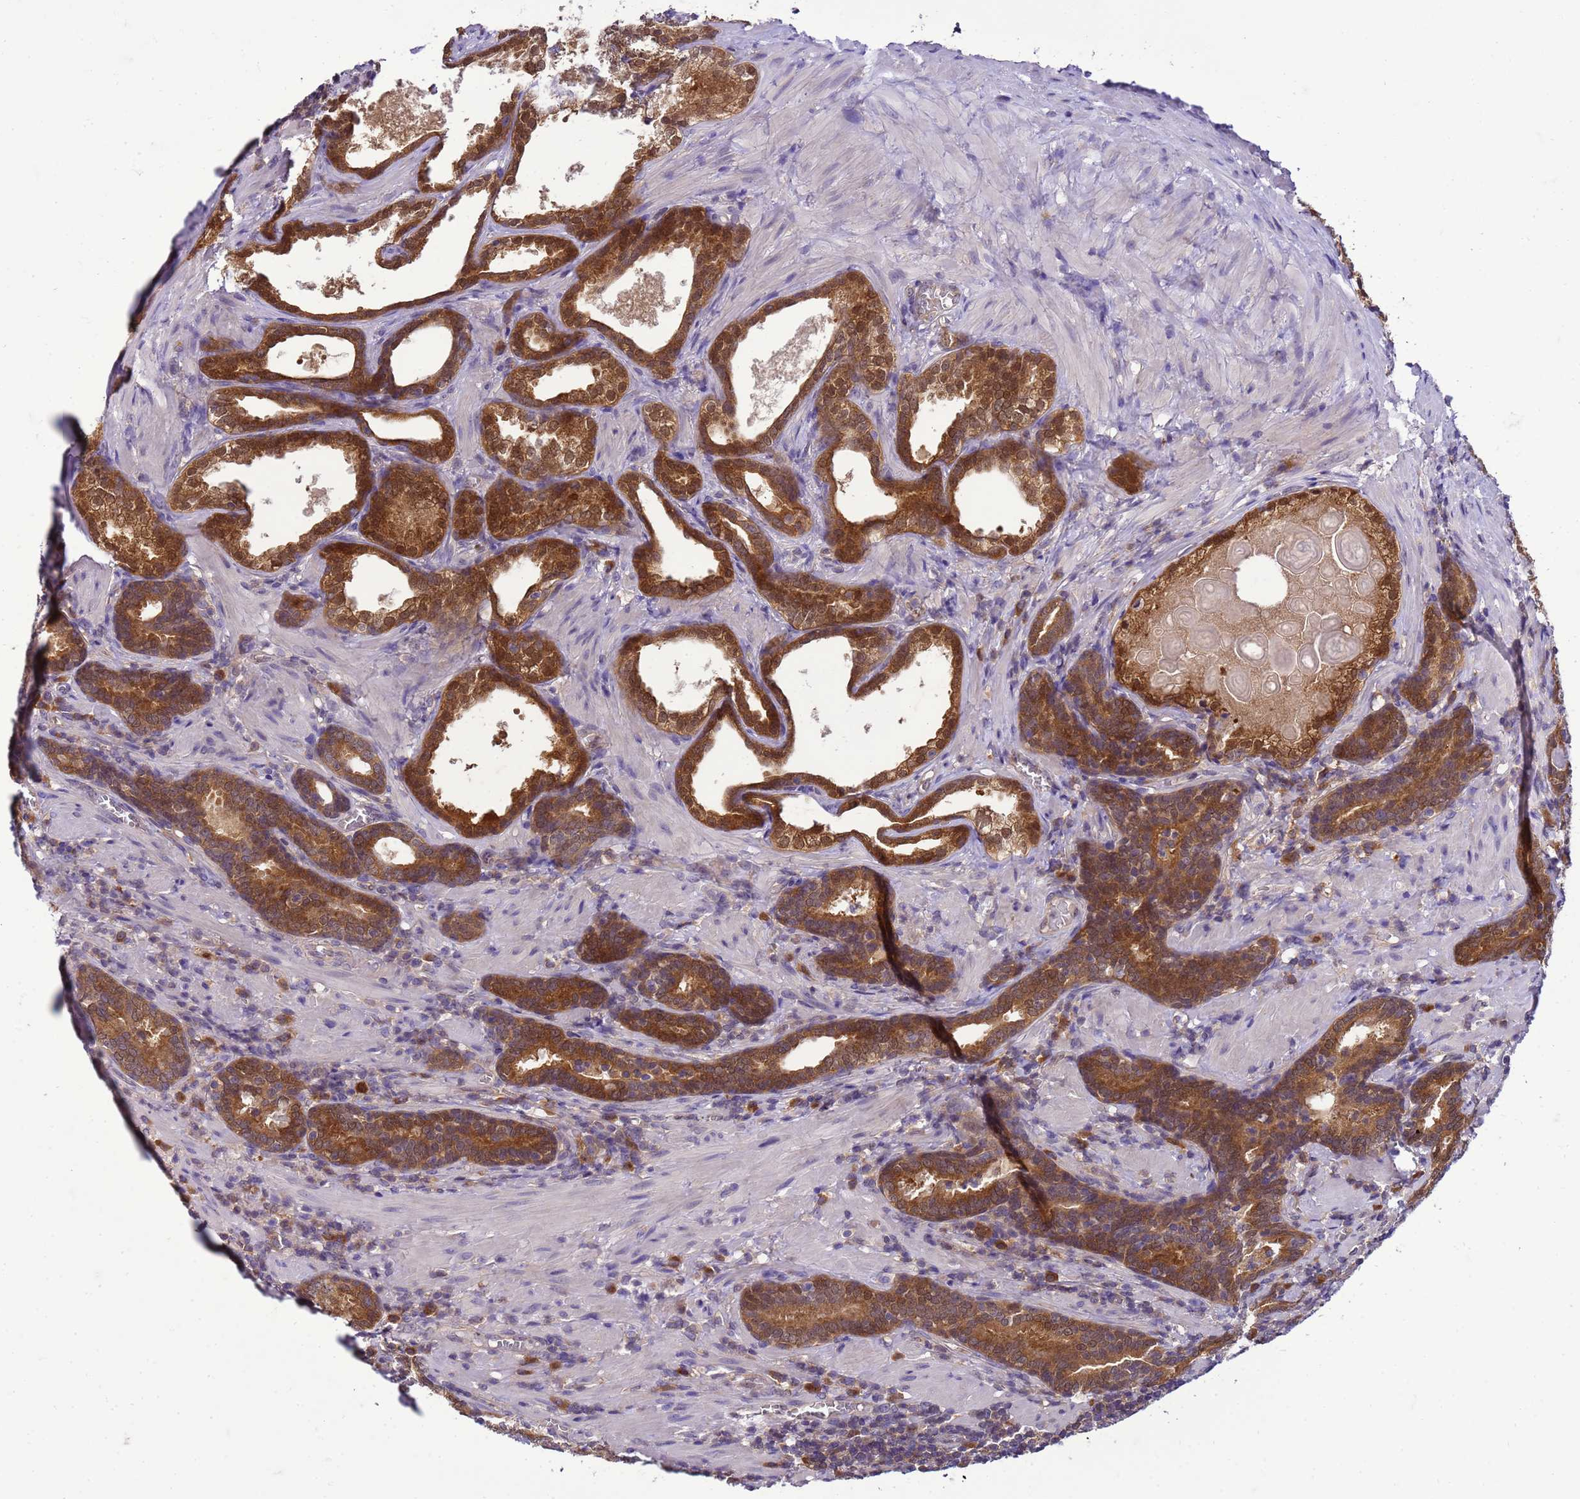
{"staining": {"intensity": "strong", "quantity": ">75%", "location": "cytoplasmic/membranous,nuclear"}, "tissue": "prostate cancer", "cell_type": "Tumor cells", "image_type": "cancer", "snomed": [{"axis": "morphology", "description": "Adenocarcinoma, High grade"}, {"axis": "topography", "description": "Prostate"}], "caption": "Adenocarcinoma (high-grade) (prostate) tissue demonstrates strong cytoplasmic/membranous and nuclear staining in approximately >75% of tumor cells", "gene": "DDI2", "patient": {"sex": "male", "age": 69}}